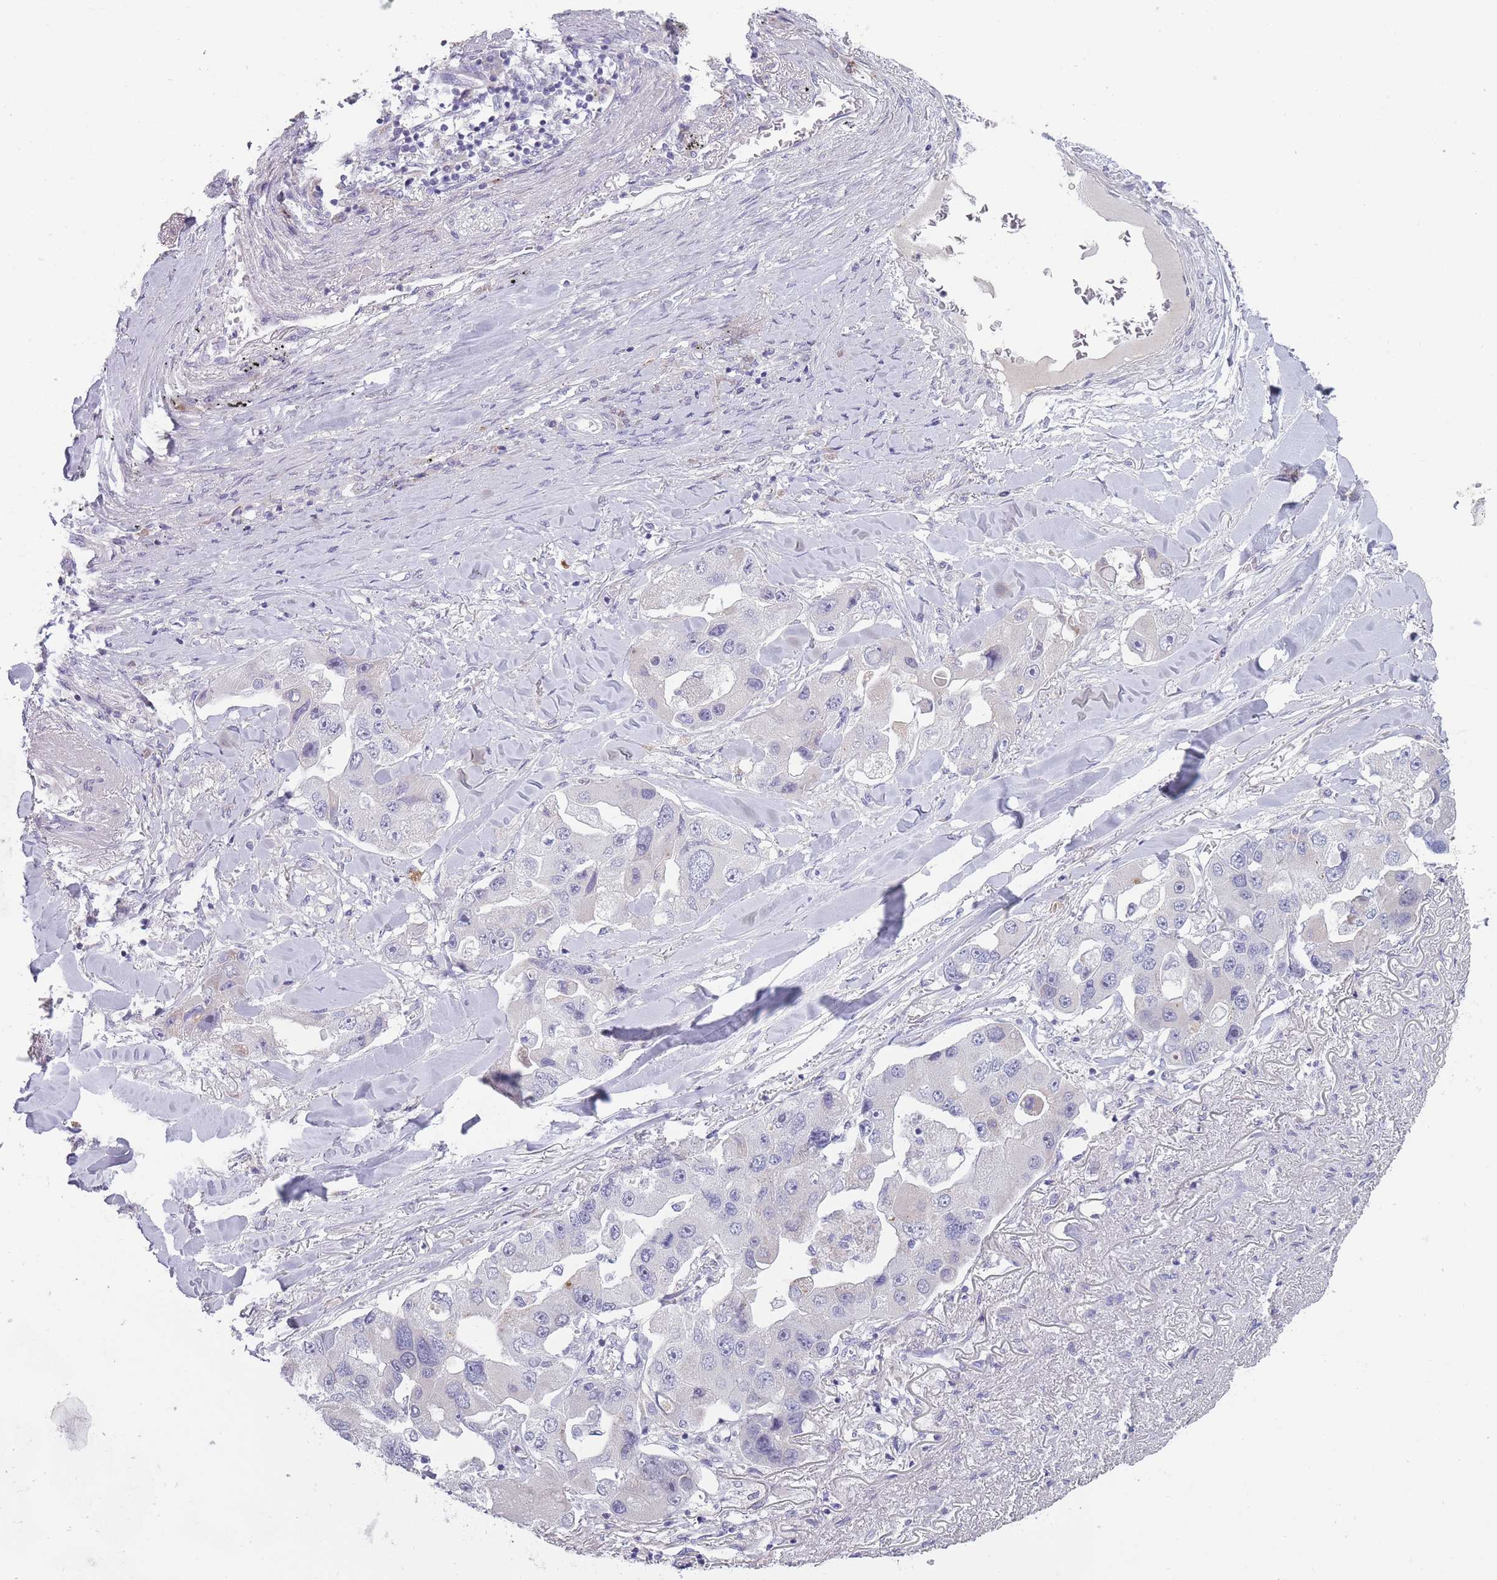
{"staining": {"intensity": "negative", "quantity": "none", "location": "none"}, "tissue": "lung cancer", "cell_type": "Tumor cells", "image_type": "cancer", "snomed": [{"axis": "morphology", "description": "Adenocarcinoma, NOS"}, {"axis": "topography", "description": "Lung"}], "caption": "Tumor cells show no significant positivity in lung cancer (adenocarcinoma).", "gene": "PAIP2B", "patient": {"sex": "female", "age": 54}}